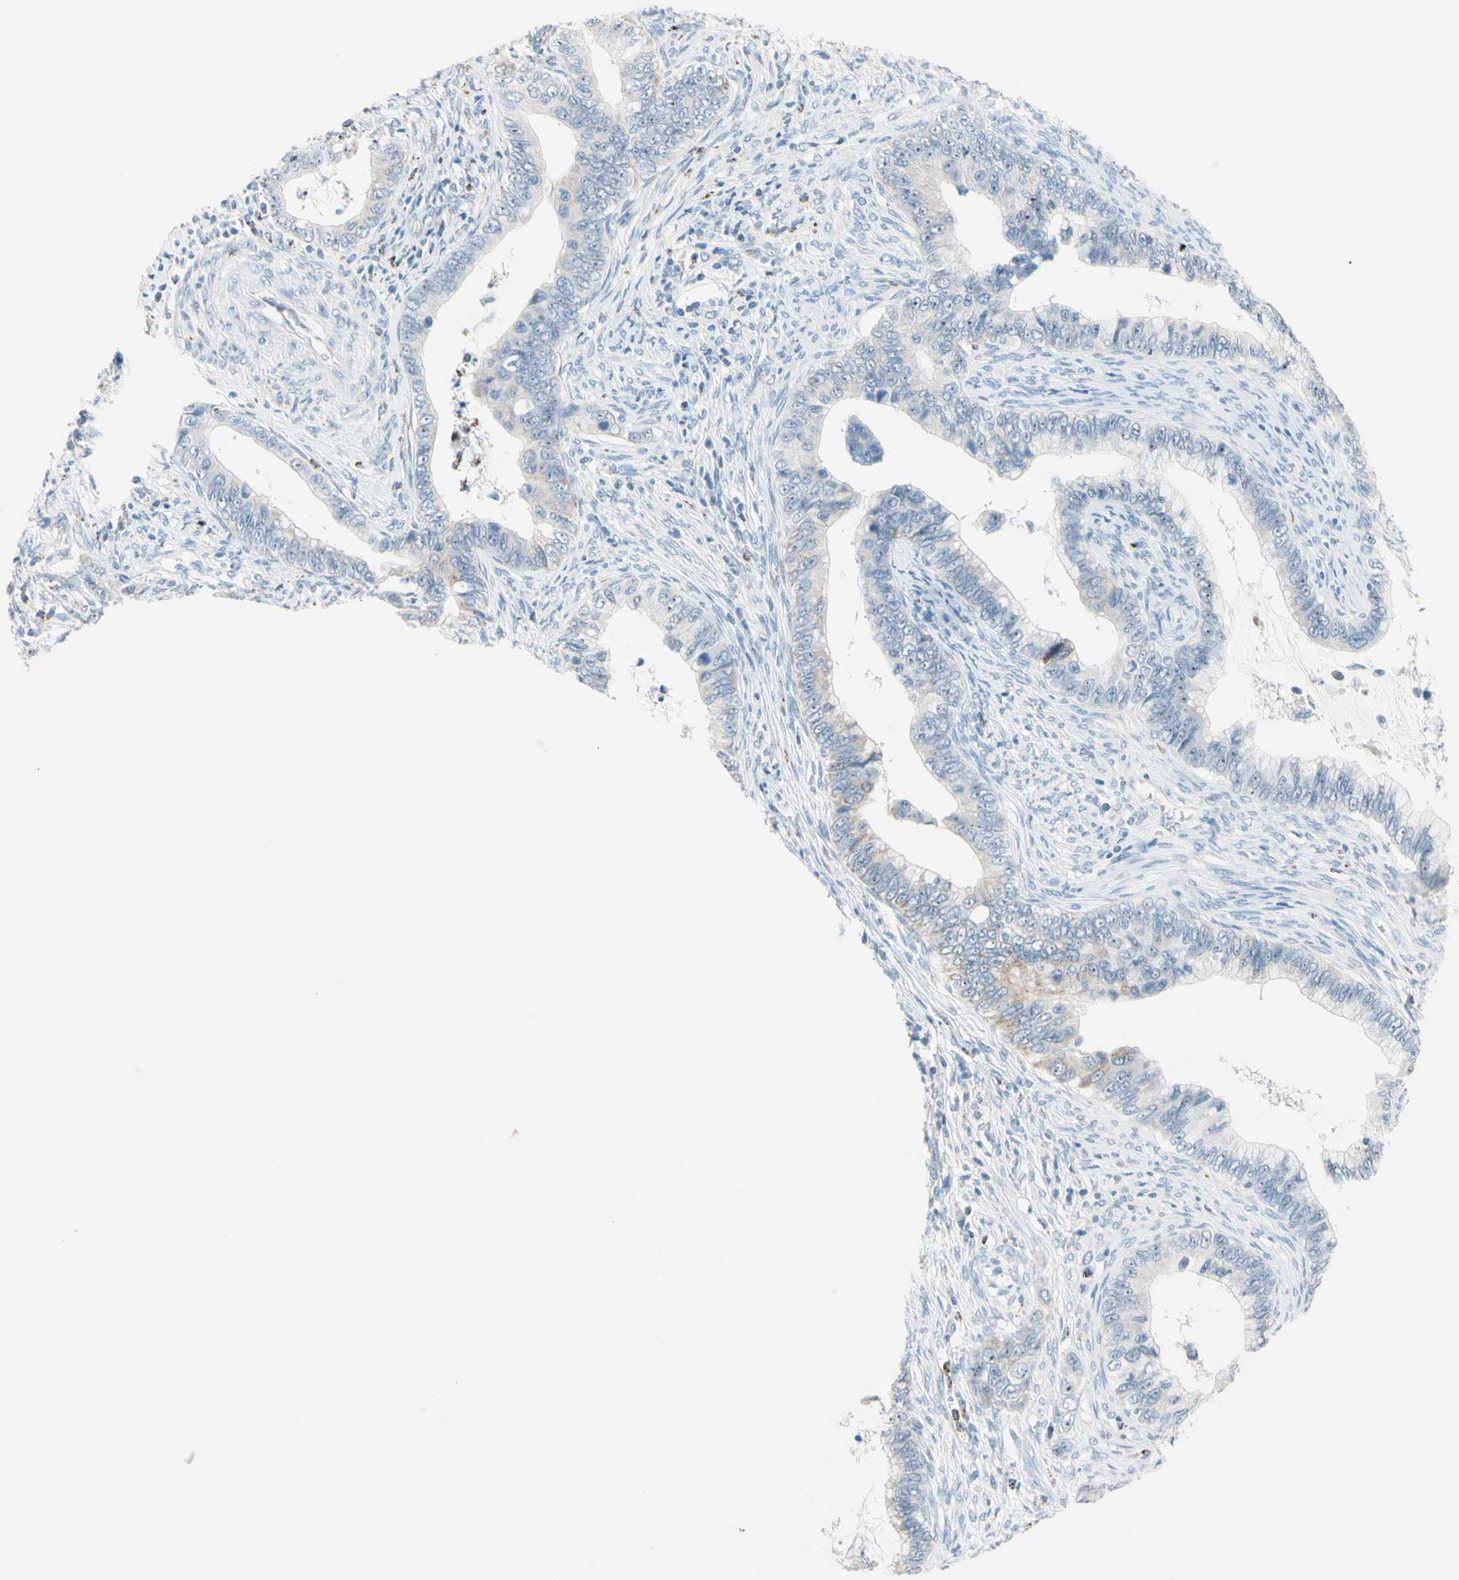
{"staining": {"intensity": "weak", "quantity": "<25%", "location": "cytoplasmic/membranous,nuclear"}, "tissue": "cervical cancer", "cell_type": "Tumor cells", "image_type": "cancer", "snomed": [{"axis": "morphology", "description": "Adenocarcinoma, NOS"}, {"axis": "topography", "description": "Cervix"}], "caption": "IHC of human cervical adenocarcinoma displays no positivity in tumor cells.", "gene": "CYSLTR1", "patient": {"sex": "female", "age": 44}}